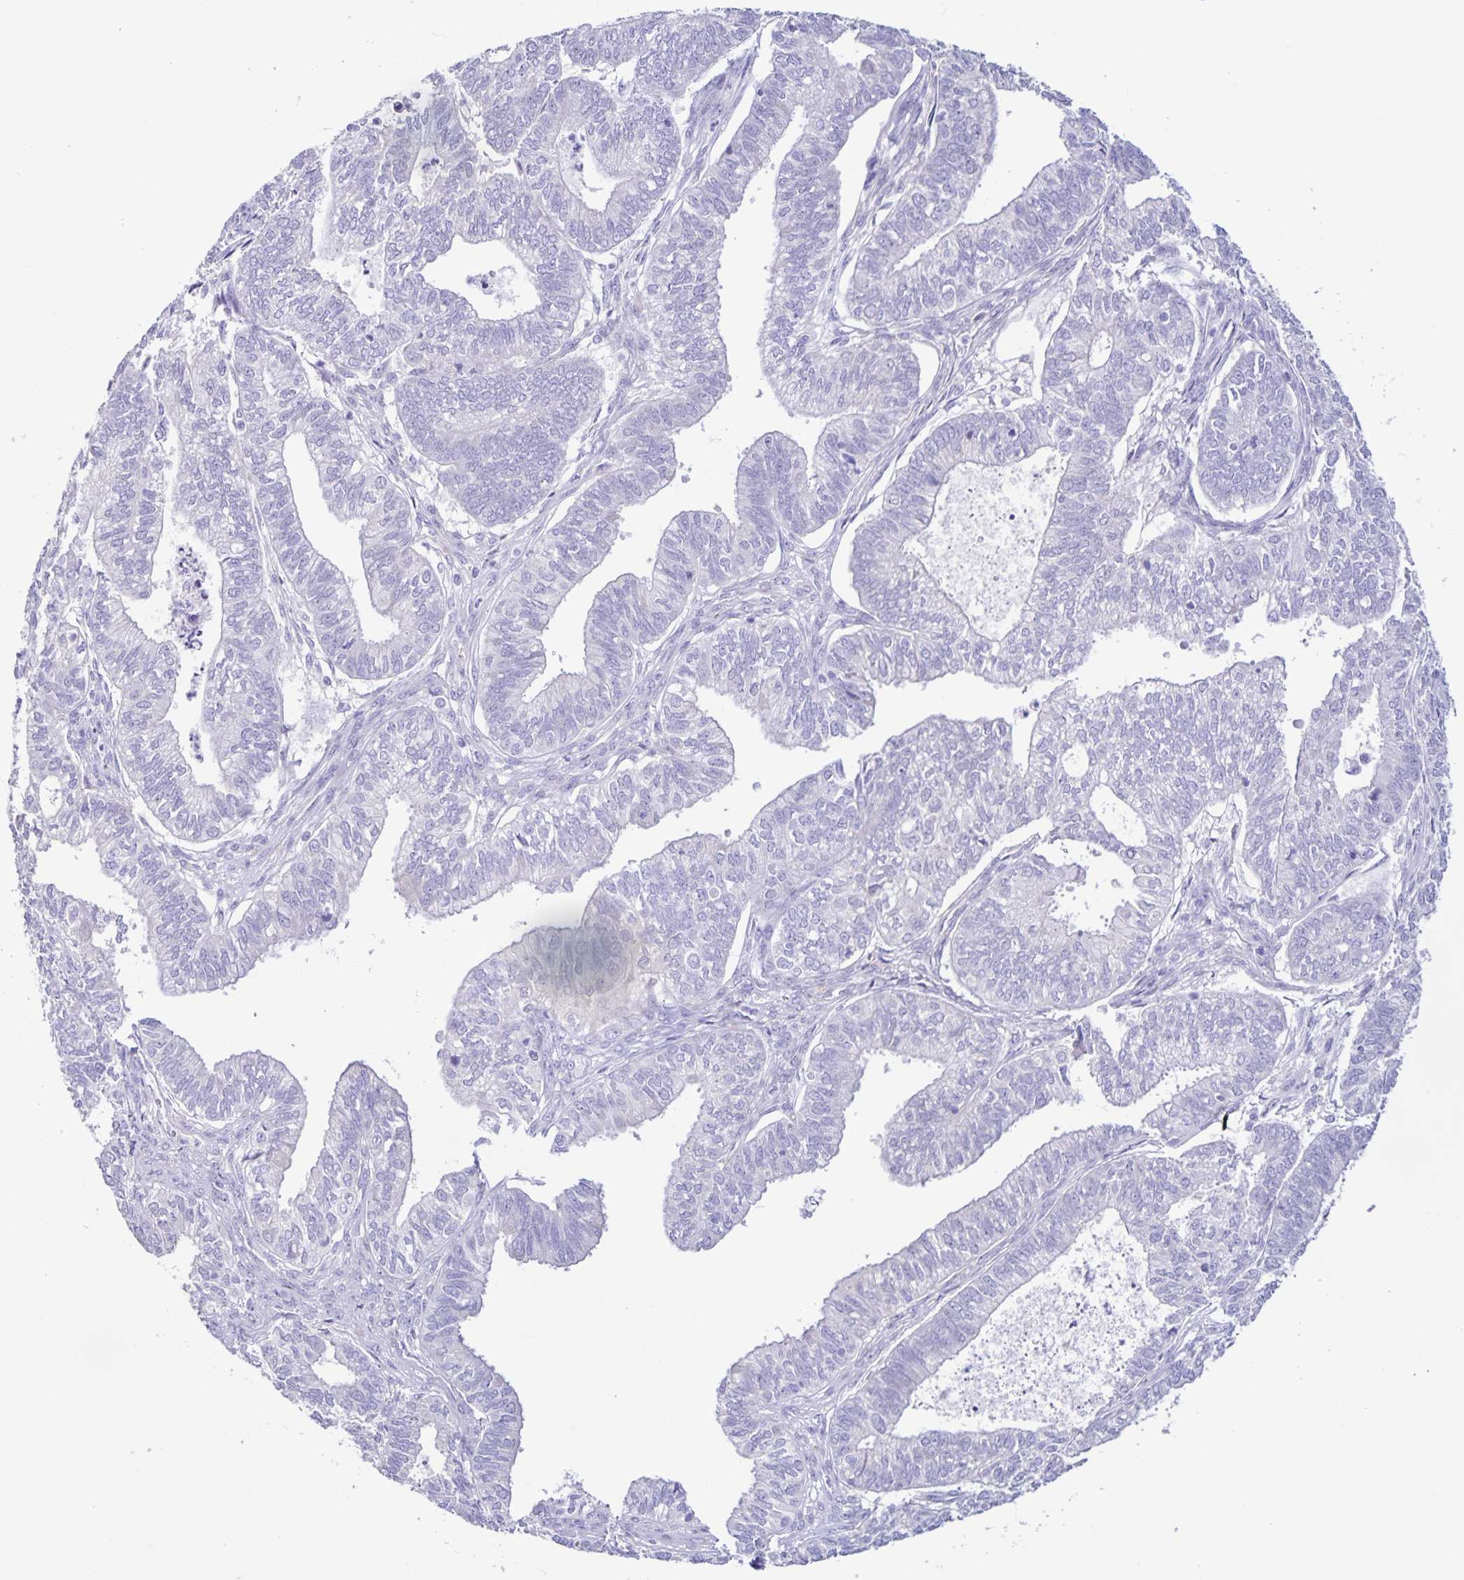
{"staining": {"intensity": "negative", "quantity": "none", "location": "none"}, "tissue": "ovarian cancer", "cell_type": "Tumor cells", "image_type": "cancer", "snomed": [{"axis": "morphology", "description": "Carcinoma, endometroid"}, {"axis": "topography", "description": "Ovary"}], "caption": "The photomicrograph reveals no staining of tumor cells in ovarian cancer. Brightfield microscopy of immunohistochemistry (IHC) stained with DAB (3,3'-diaminobenzidine) (brown) and hematoxylin (blue), captured at high magnification.", "gene": "BOLL", "patient": {"sex": "female", "age": 64}}